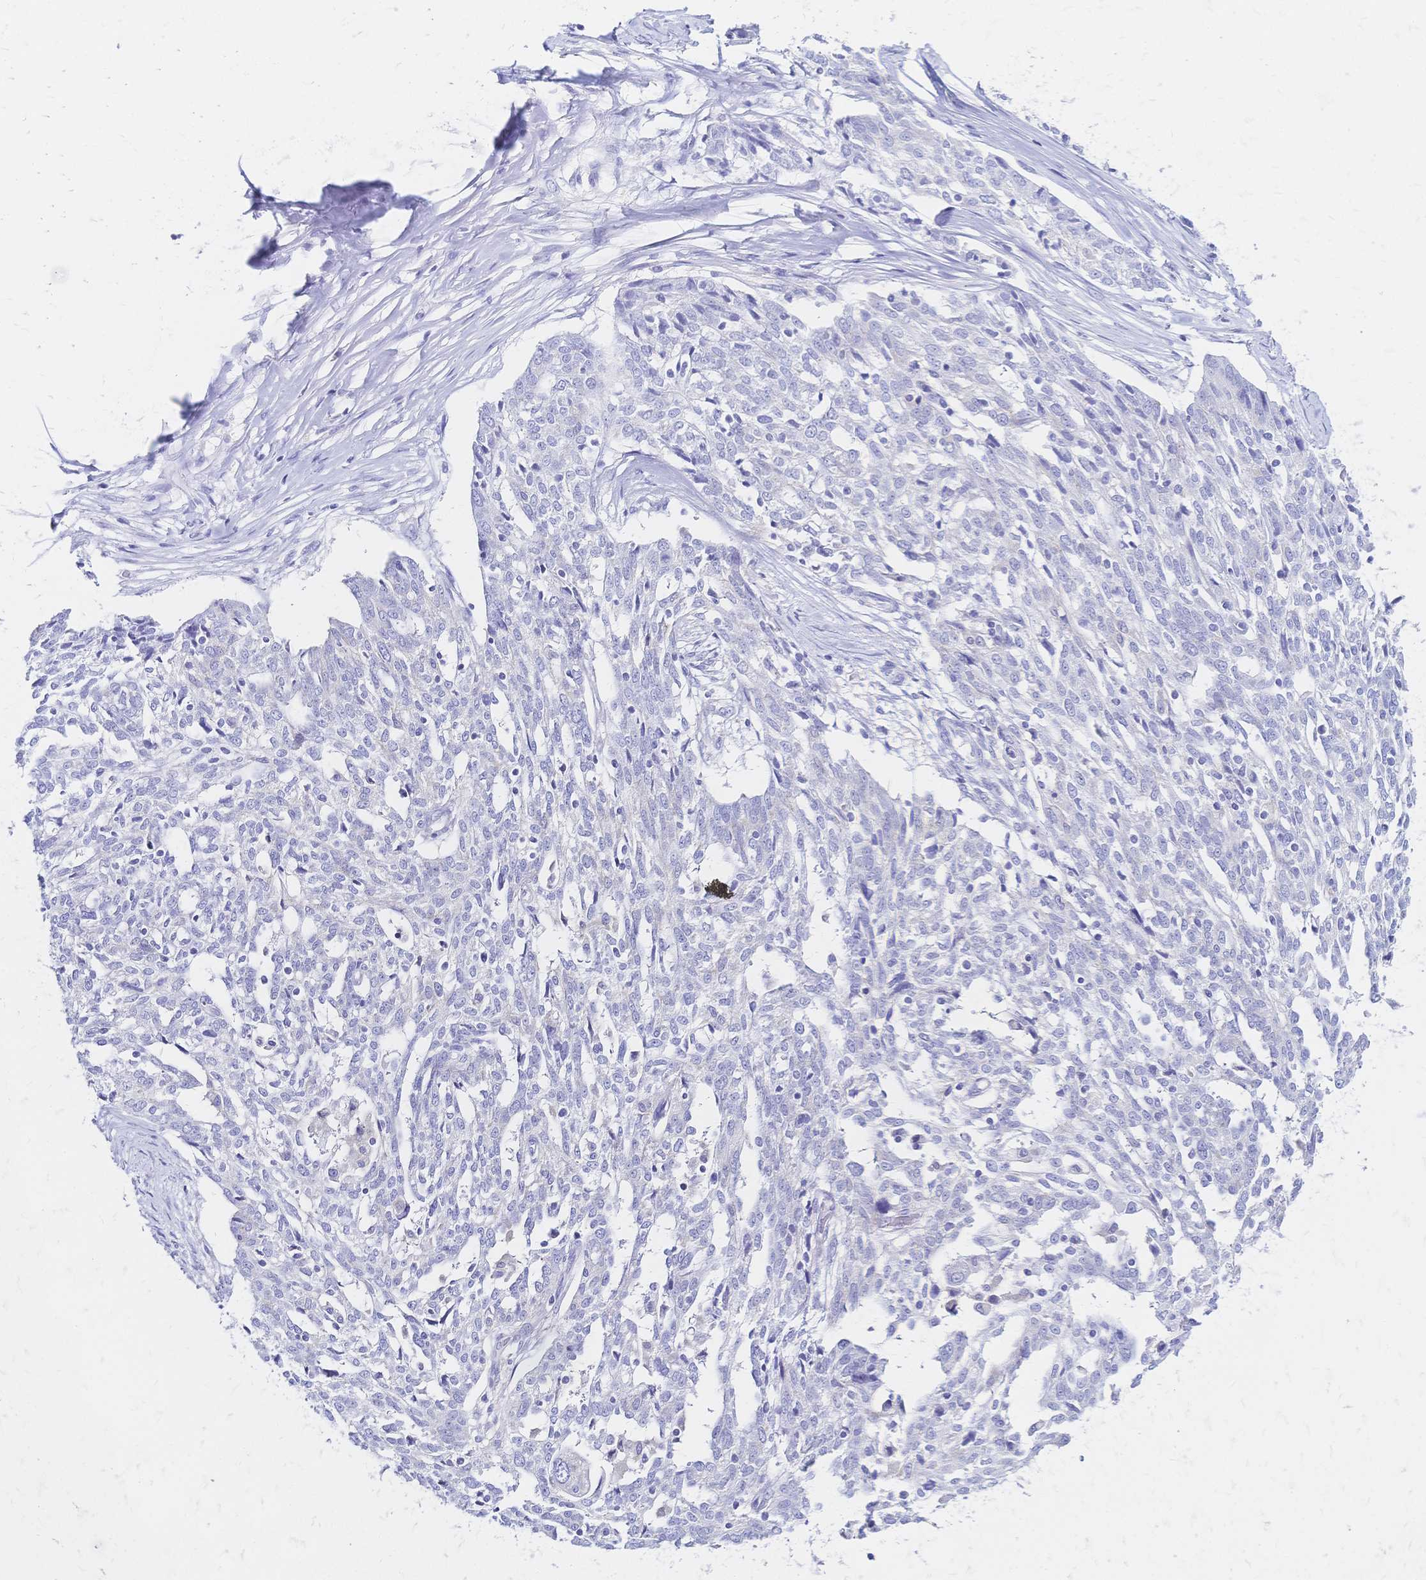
{"staining": {"intensity": "negative", "quantity": "none", "location": "none"}, "tissue": "ovarian cancer", "cell_type": "Tumor cells", "image_type": "cancer", "snomed": [{"axis": "morphology", "description": "Cystadenocarcinoma, serous, NOS"}, {"axis": "topography", "description": "Ovary"}], "caption": "Immunohistochemistry histopathology image of serous cystadenocarcinoma (ovarian) stained for a protein (brown), which demonstrates no staining in tumor cells. (DAB (3,3'-diaminobenzidine) IHC, high magnification).", "gene": "SLC5A1", "patient": {"sex": "female", "age": 67}}